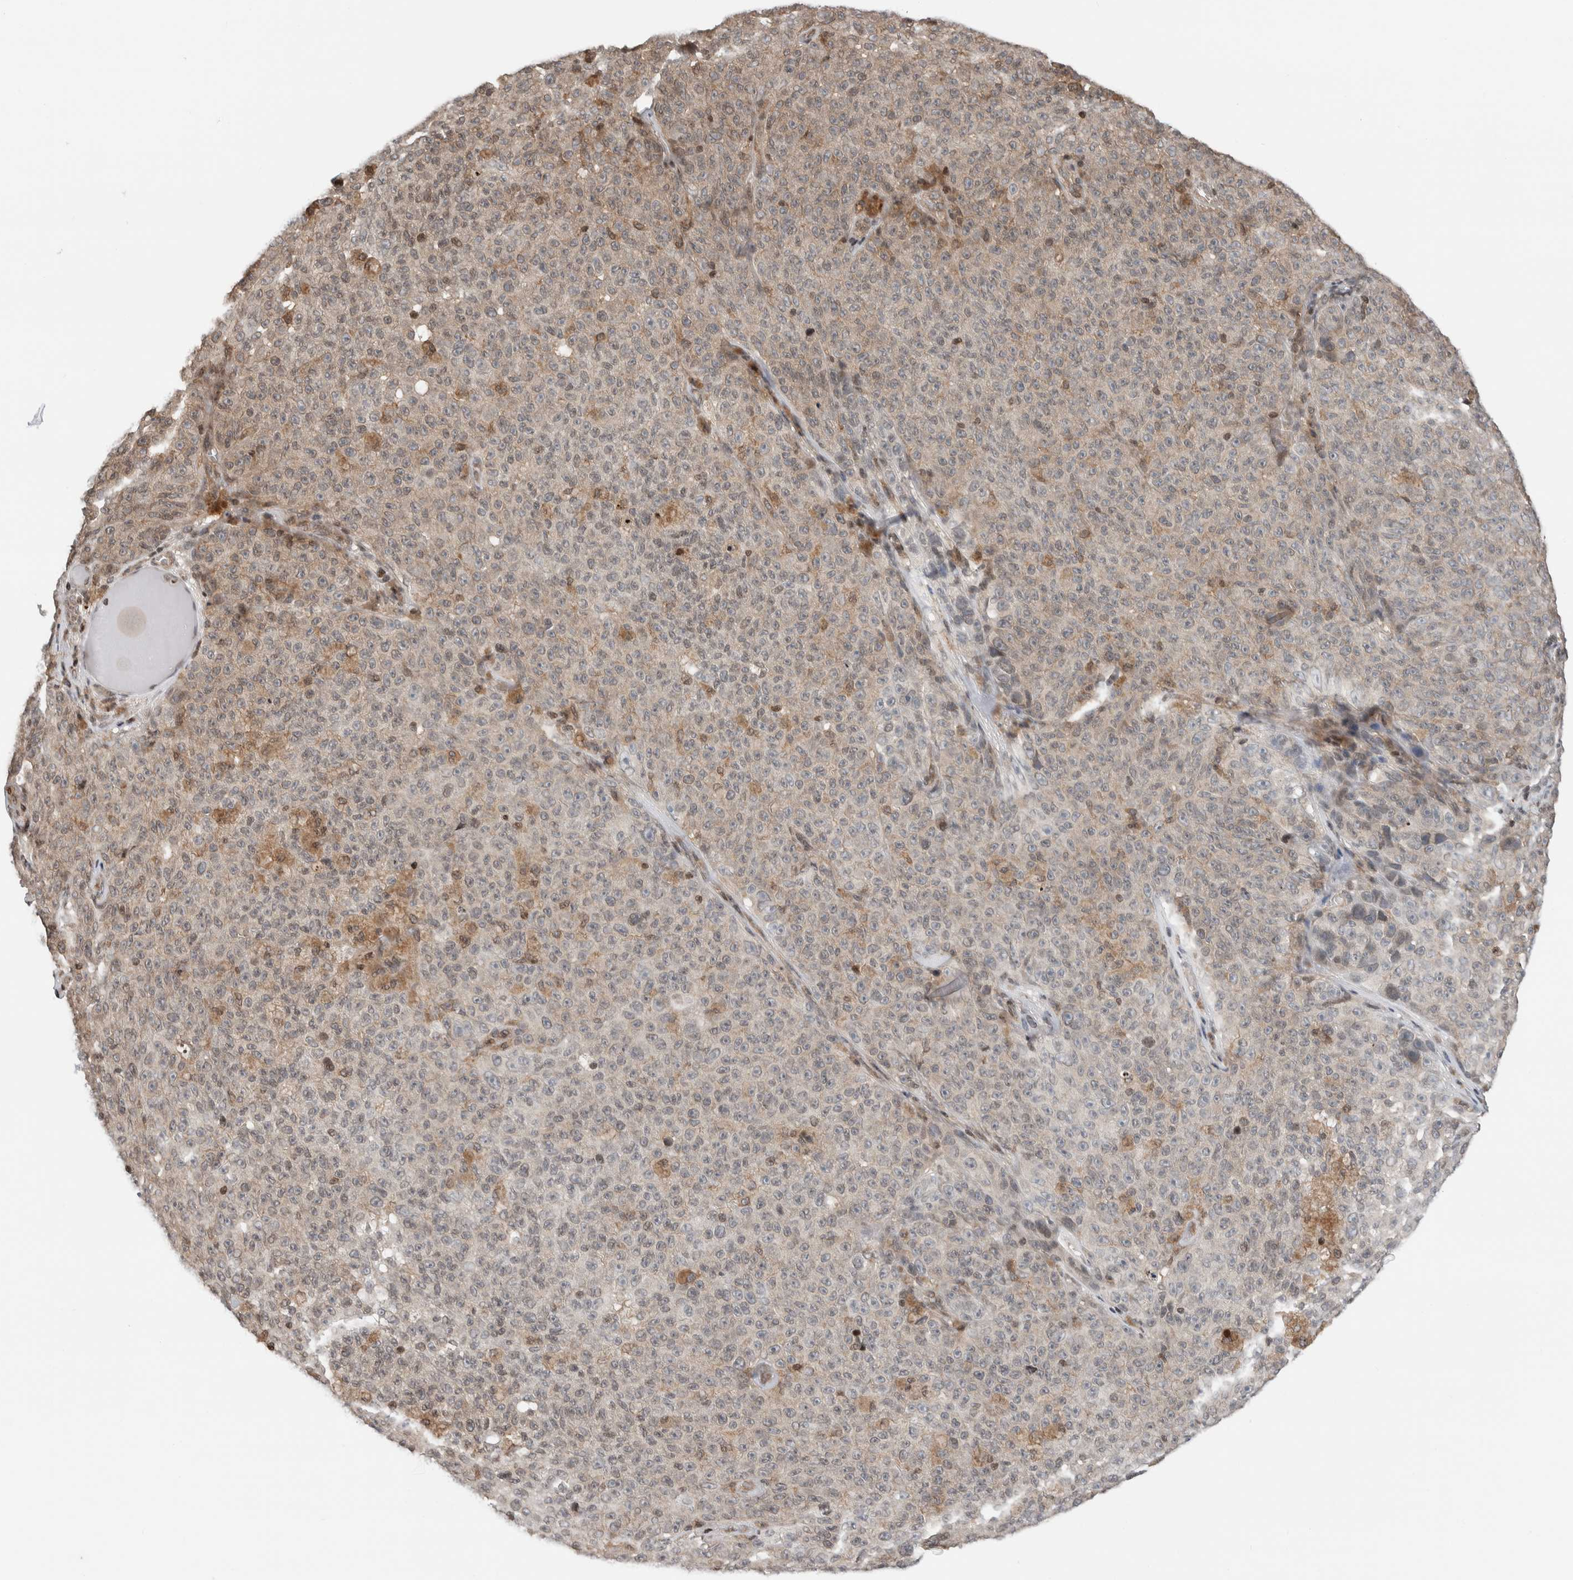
{"staining": {"intensity": "weak", "quantity": "25%-75%", "location": "cytoplasmic/membranous"}, "tissue": "melanoma", "cell_type": "Tumor cells", "image_type": "cancer", "snomed": [{"axis": "morphology", "description": "Malignant melanoma, NOS"}, {"axis": "topography", "description": "Skin"}], "caption": "Melanoma stained with a brown dye reveals weak cytoplasmic/membranous positive expression in about 25%-75% of tumor cells.", "gene": "NPLOC4", "patient": {"sex": "female", "age": 82}}